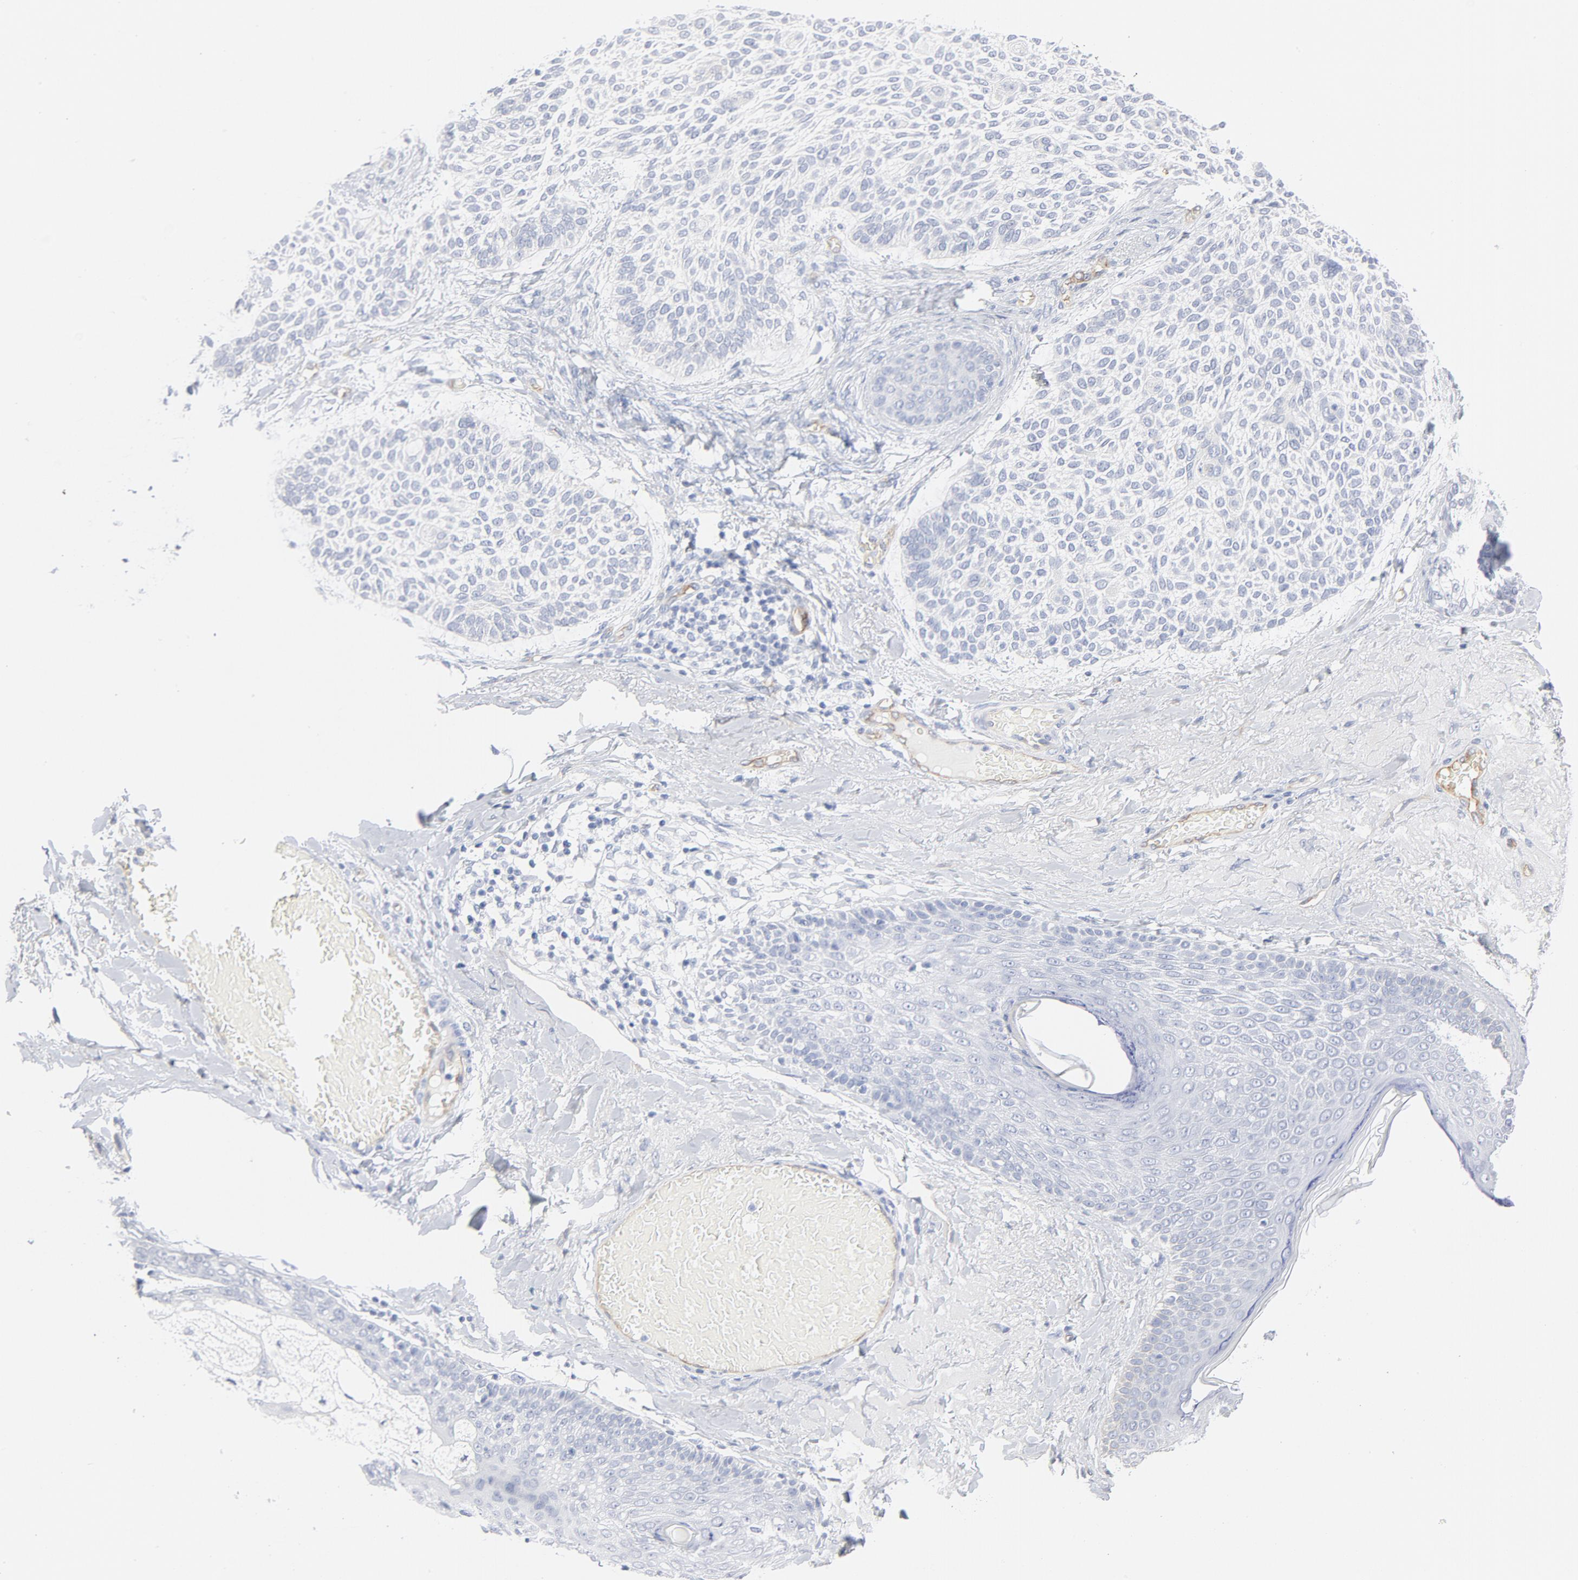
{"staining": {"intensity": "negative", "quantity": "none", "location": "none"}, "tissue": "skin cancer", "cell_type": "Tumor cells", "image_type": "cancer", "snomed": [{"axis": "morphology", "description": "Normal tissue, NOS"}, {"axis": "morphology", "description": "Basal cell carcinoma"}, {"axis": "topography", "description": "Skin"}], "caption": "Immunohistochemical staining of basal cell carcinoma (skin) exhibits no significant expression in tumor cells.", "gene": "SHANK3", "patient": {"sex": "female", "age": 70}}